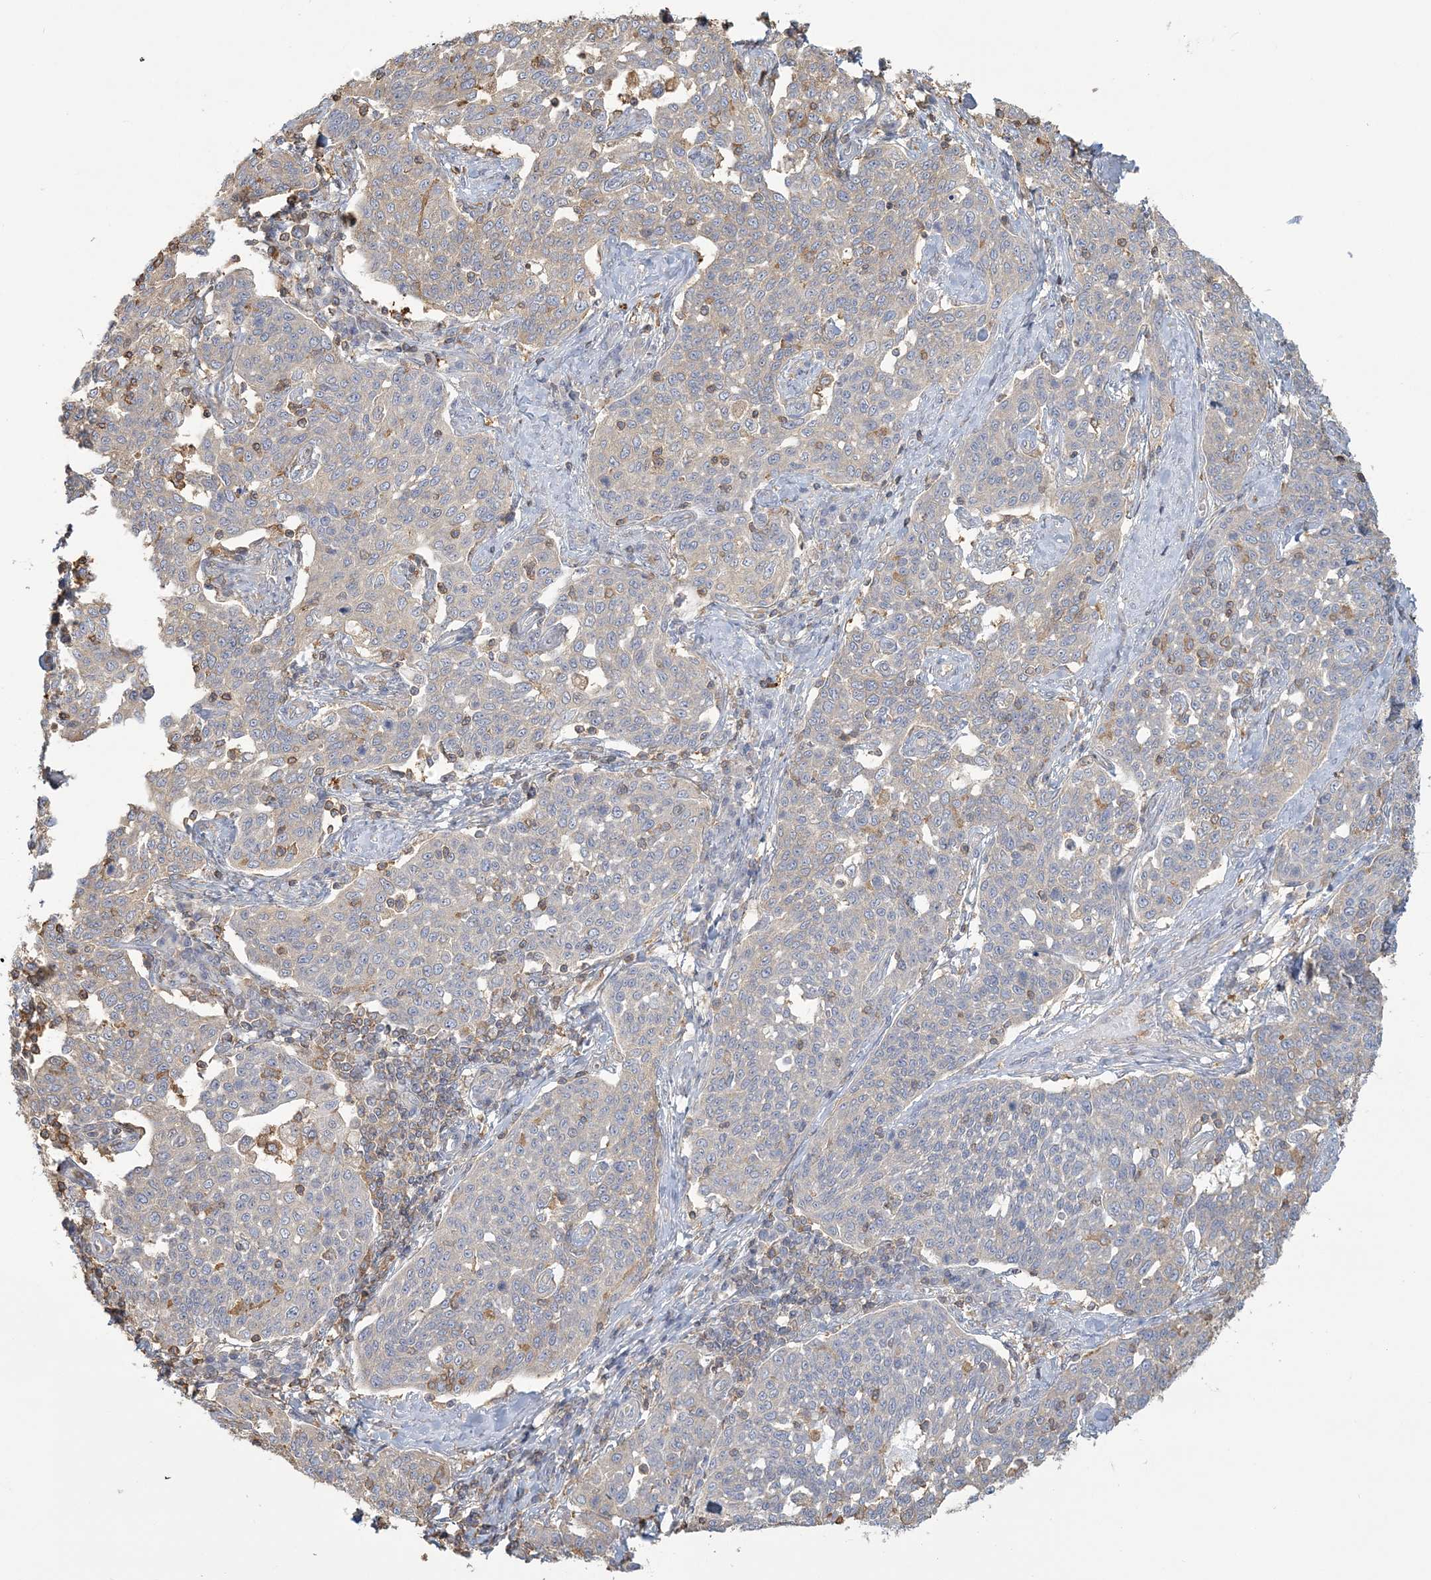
{"staining": {"intensity": "weak", "quantity": "<25%", "location": "cytoplasmic/membranous"}, "tissue": "cervical cancer", "cell_type": "Tumor cells", "image_type": "cancer", "snomed": [{"axis": "morphology", "description": "Squamous cell carcinoma, NOS"}, {"axis": "topography", "description": "Cervix"}], "caption": "Immunohistochemistry (IHC) histopathology image of neoplastic tissue: human cervical cancer stained with DAB (3,3'-diaminobenzidine) exhibits no significant protein staining in tumor cells.", "gene": "ANKS1A", "patient": {"sex": "female", "age": 34}}